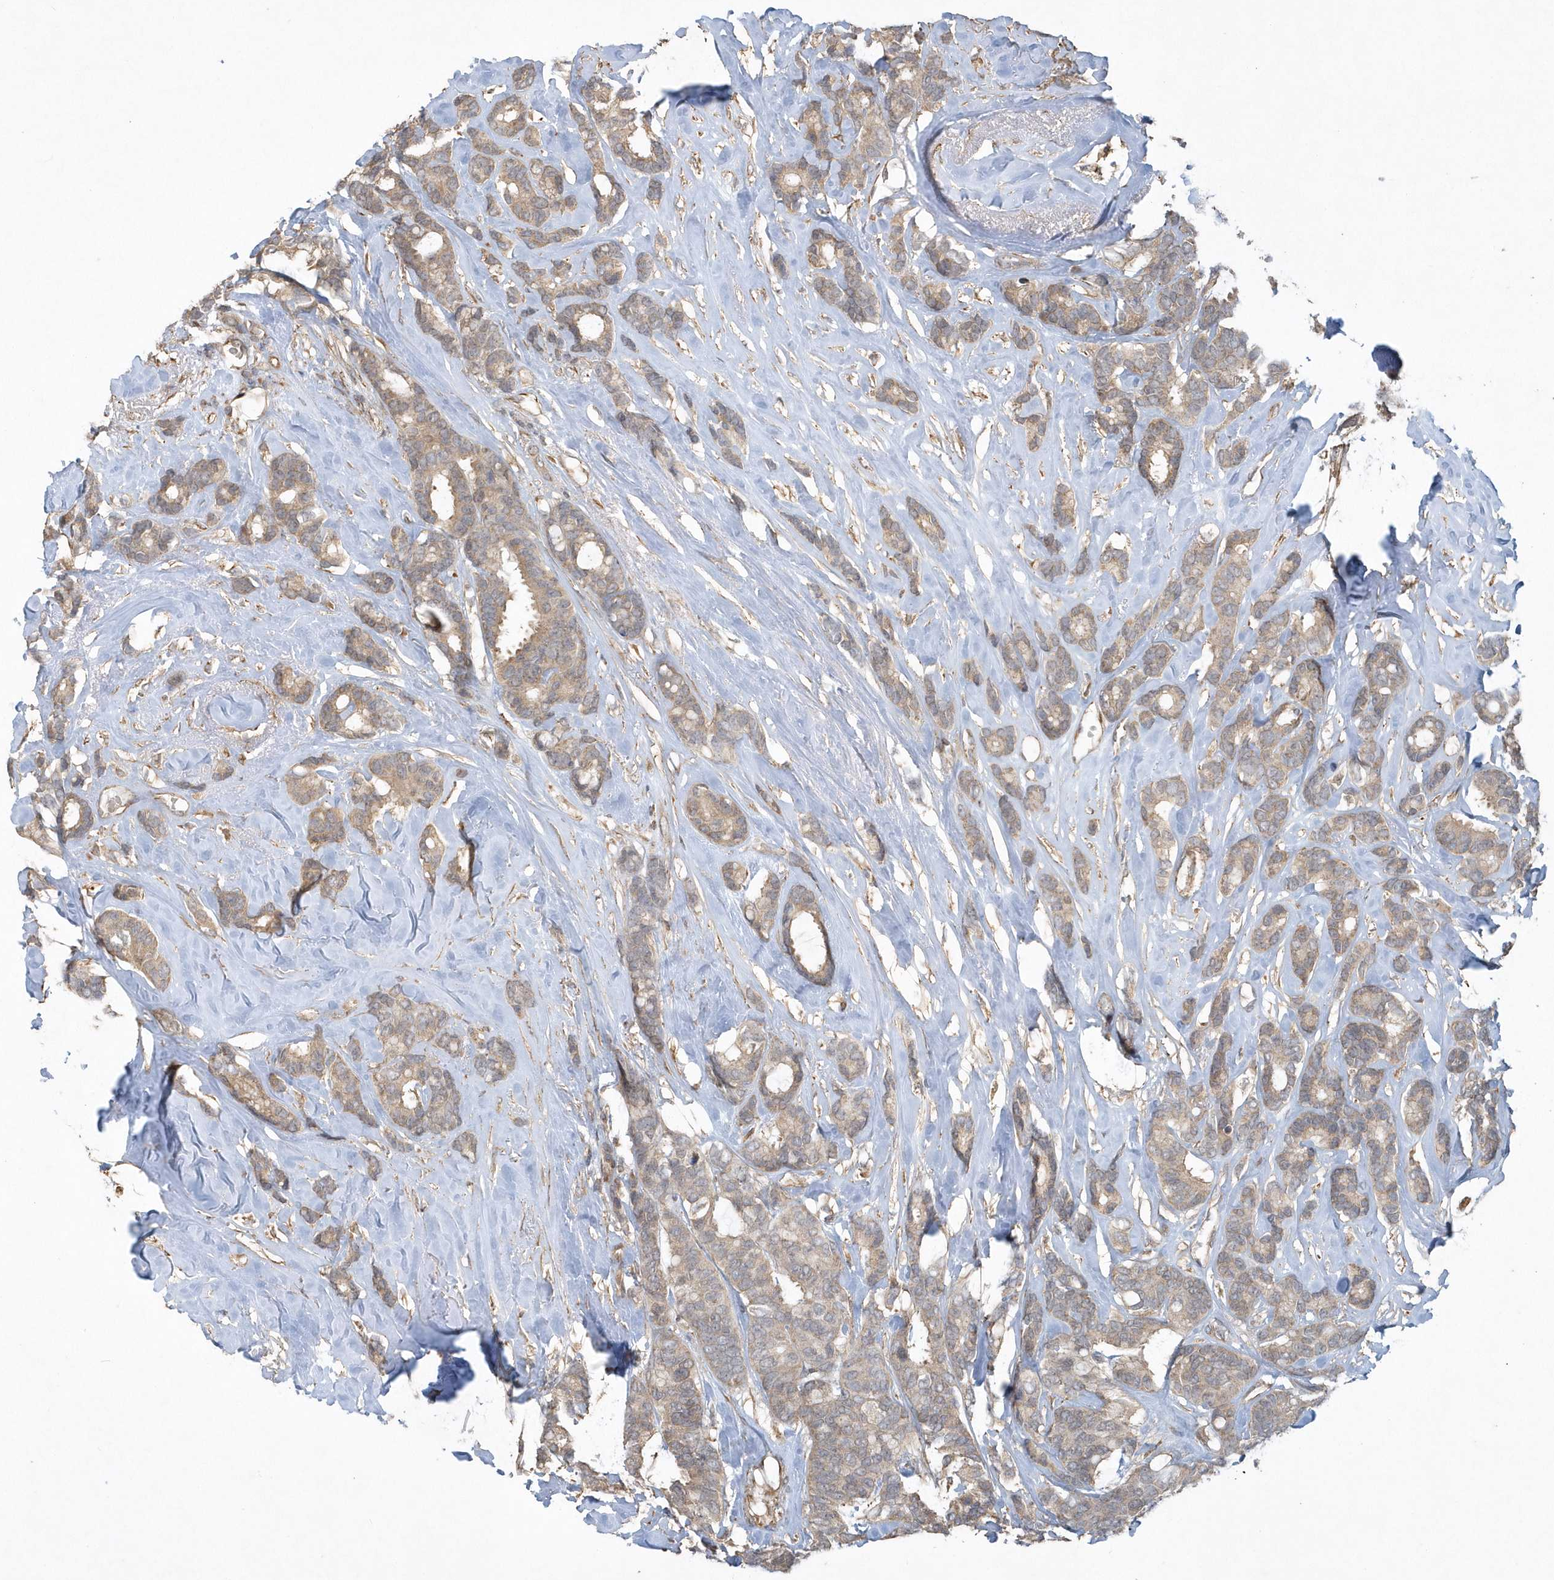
{"staining": {"intensity": "weak", "quantity": ">75%", "location": "cytoplasmic/membranous"}, "tissue": "breast cancer", "cell_type": "Tumor cells", "image_type": "cancer", "snomed": [{"axis": "morphology", "description": "Duct carcinoma"}, {"axis": "topography", "description": "Breast"}], "caption": "Weak cytoplasmic/membranous protein staining is appreciated in approximately >75% of tumor cells in breast cancer (invasive ductal carcinoma).", "gene": "THG1L", "patient": {"sex": "female", "age": 87}}